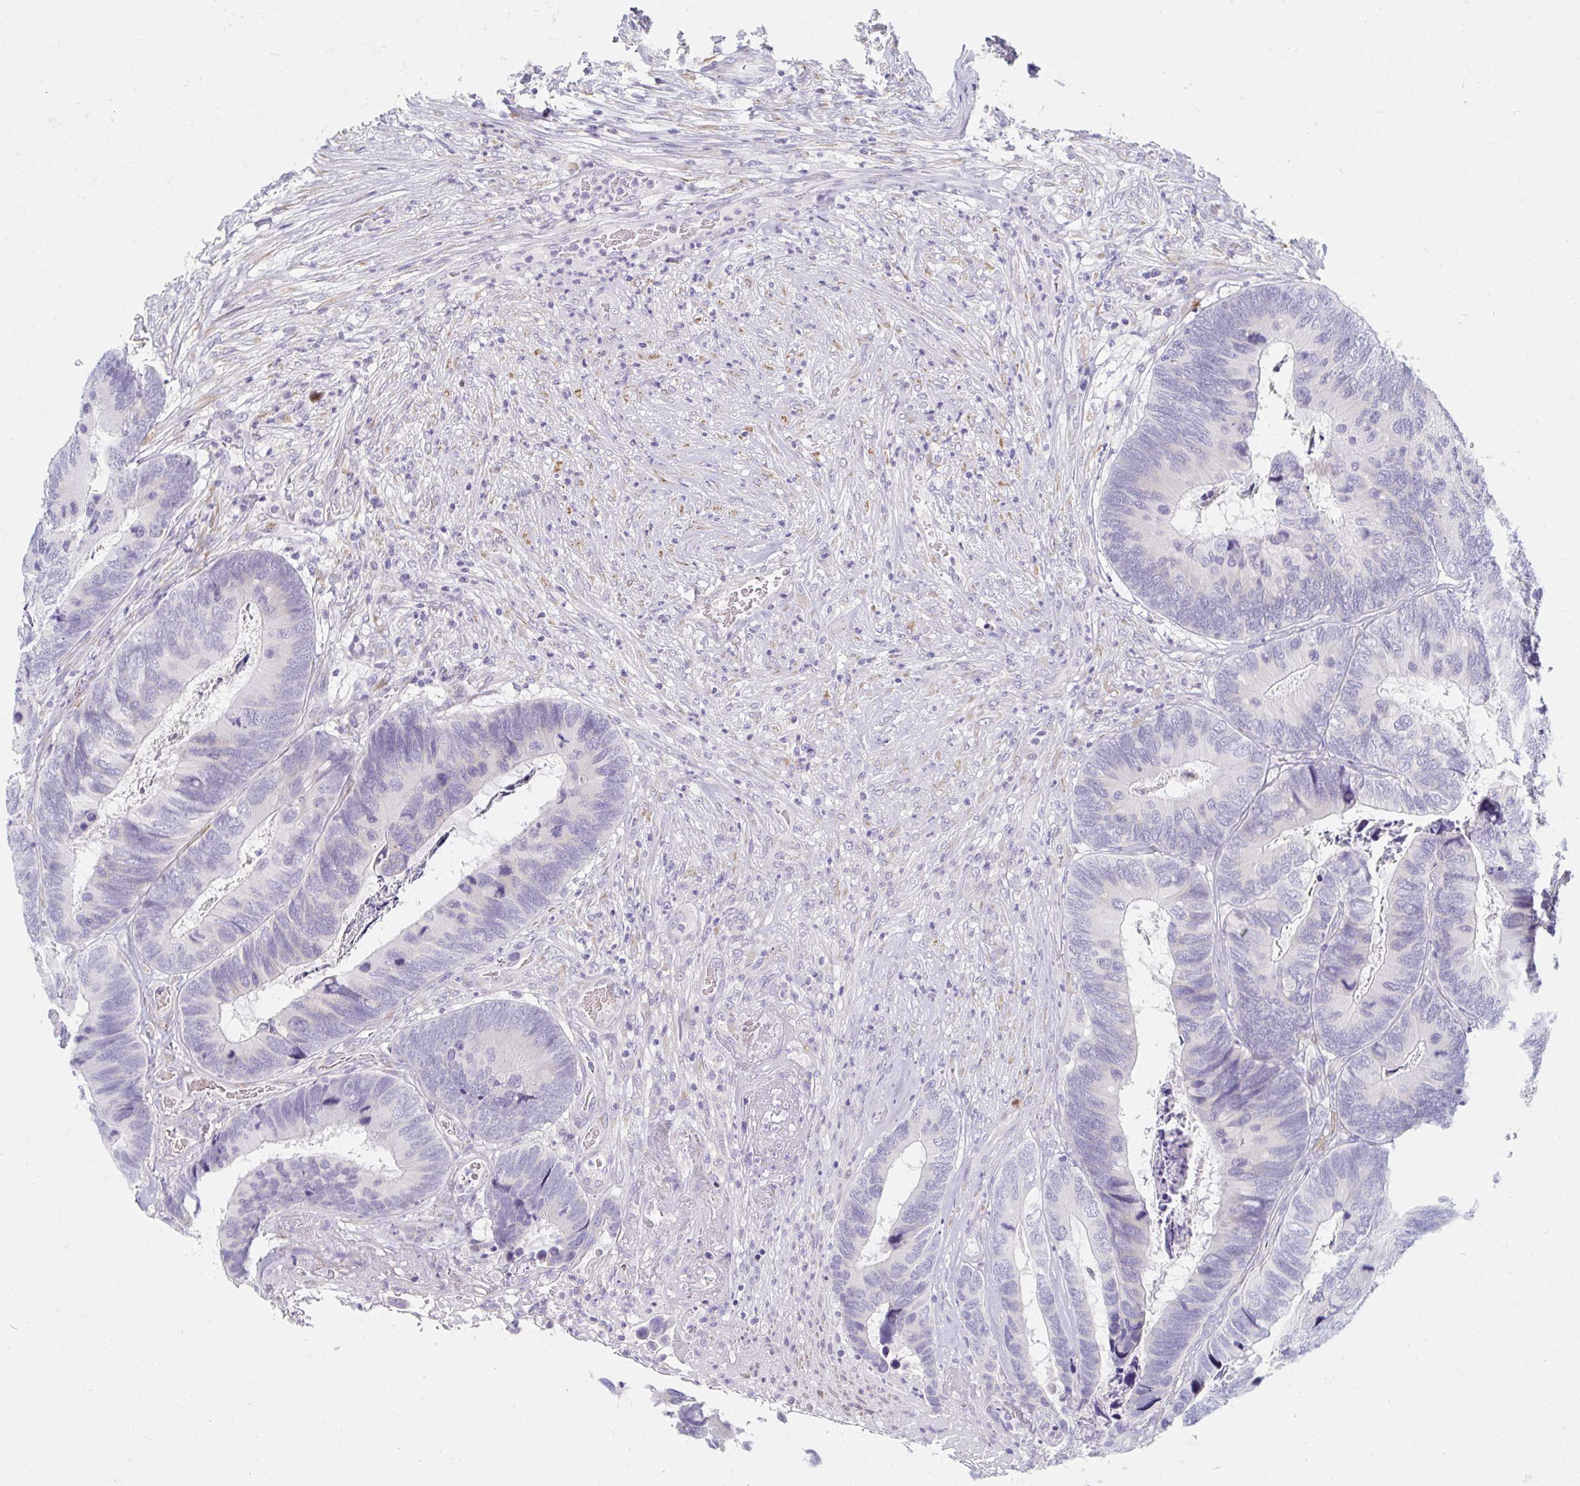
{"staining": {"intensity": "negative", "quantity": "none", "location": "none"}, "tissue": "colorectal cancer", "cell_type": "Tumor cells", "image_type": "cancer", "snomed": [{"axis": "morphology", "description": "Adenocarcinoma, NOS"}, {"axis": "topography", "description": "Colon"}], "caption": "Image shows no significant protein staining in tumor cells of colorectal cancer (adenocarcinoma).", "gene": "MYLK2", "patient": {"sex": "female", "age": 67}}